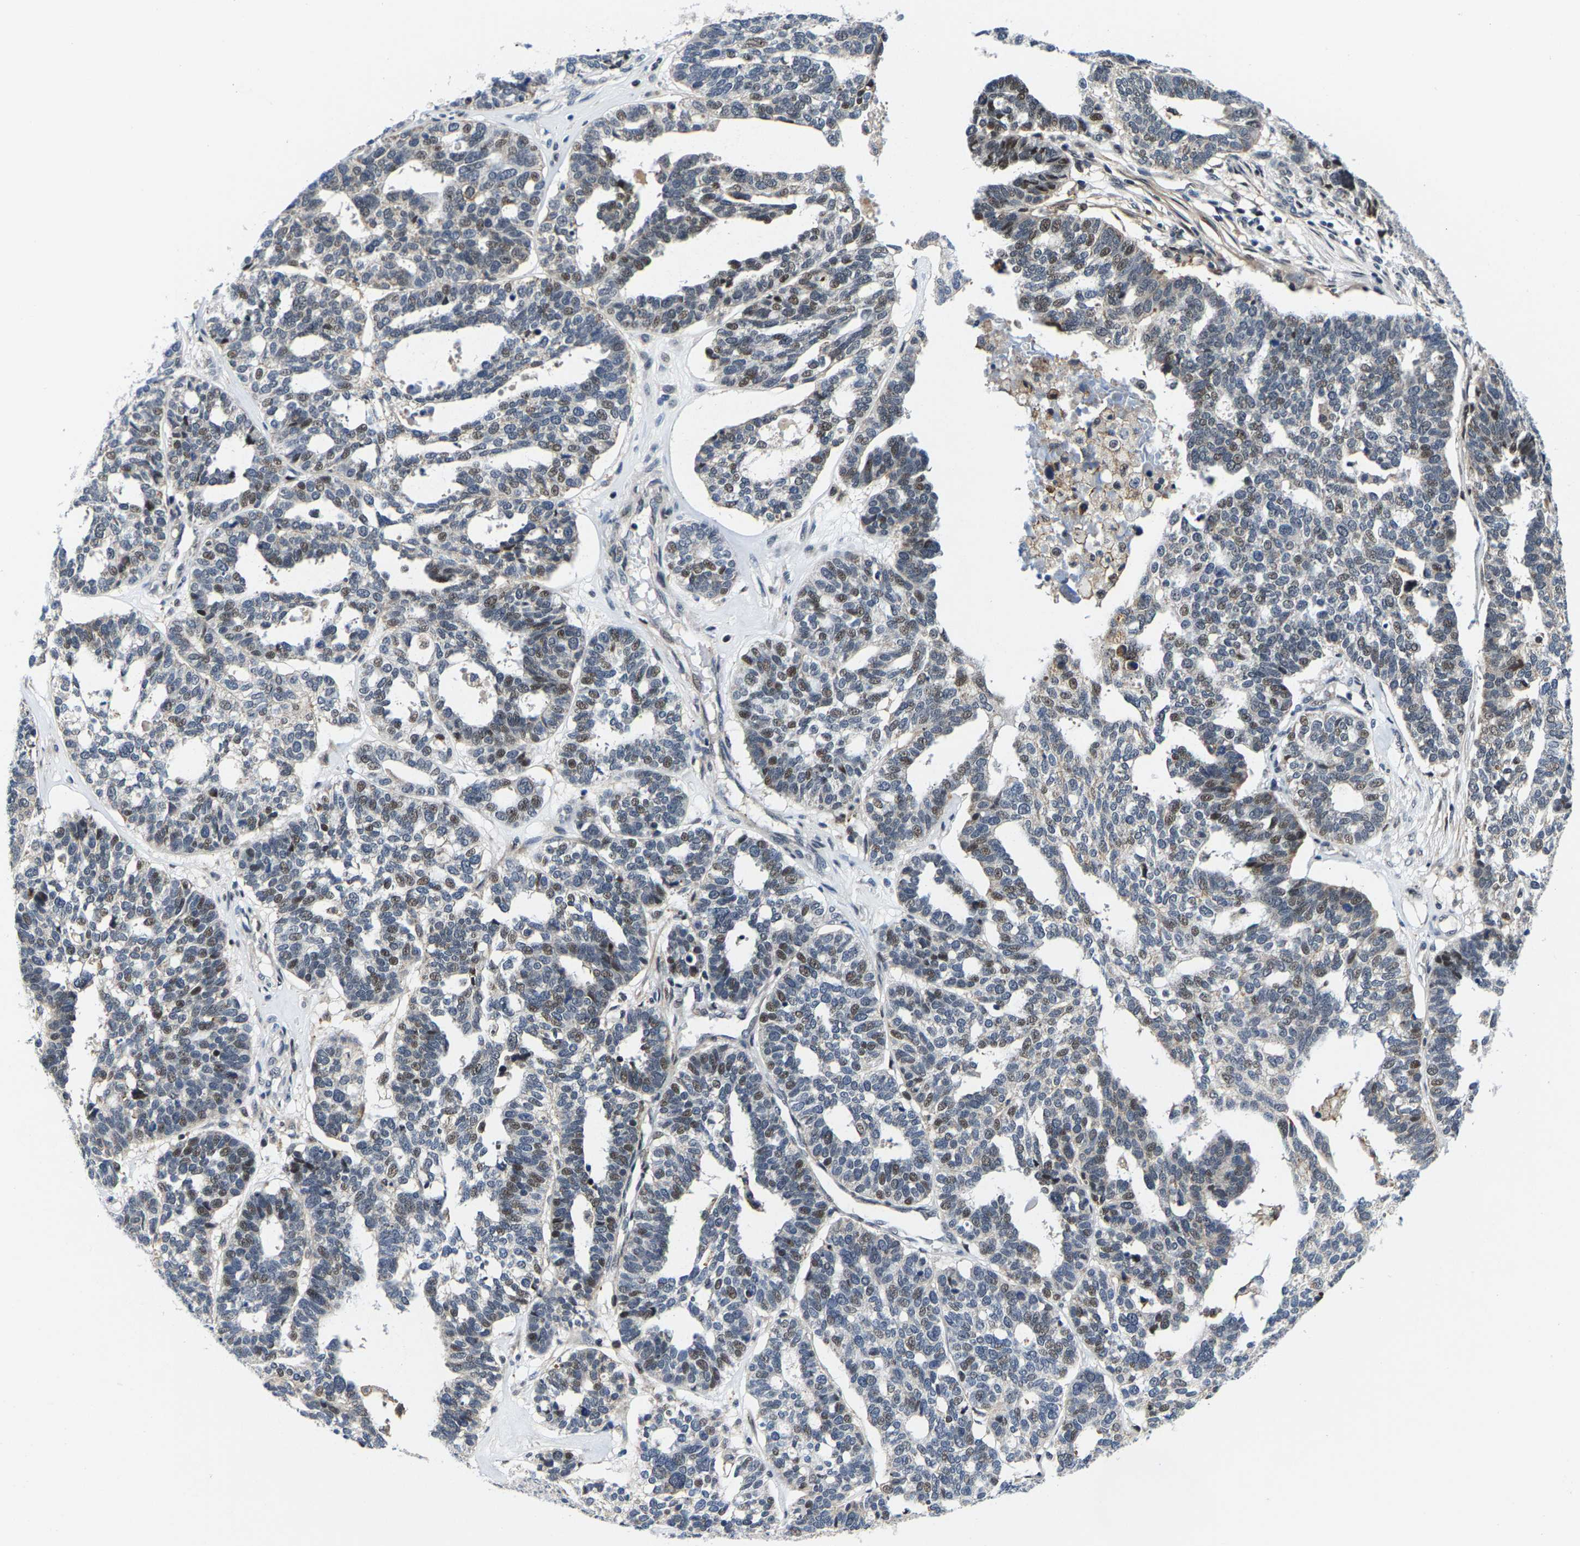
{"staining": {"intensity": "moderate", "quantity": "<25%", "location": "nuclear"}, "tissue": "ovarian cancer", "cell_type": "Tumor cells", "image_type": "cancer", "snomed": [{"axis": "morphology", "description": "Cystadenocarcinoma, serous, NOS"}, {"axis": "topography", "description": "Ovary"}], "caption": "IHC (DAB) staining of human ovarian serous cystadenocarcinoma shows moderate nuclear protein positivity in approximately <25% of tumor cells.", "gene": "GTPBP10", "patient": {"sex": "female", "age": 59}}